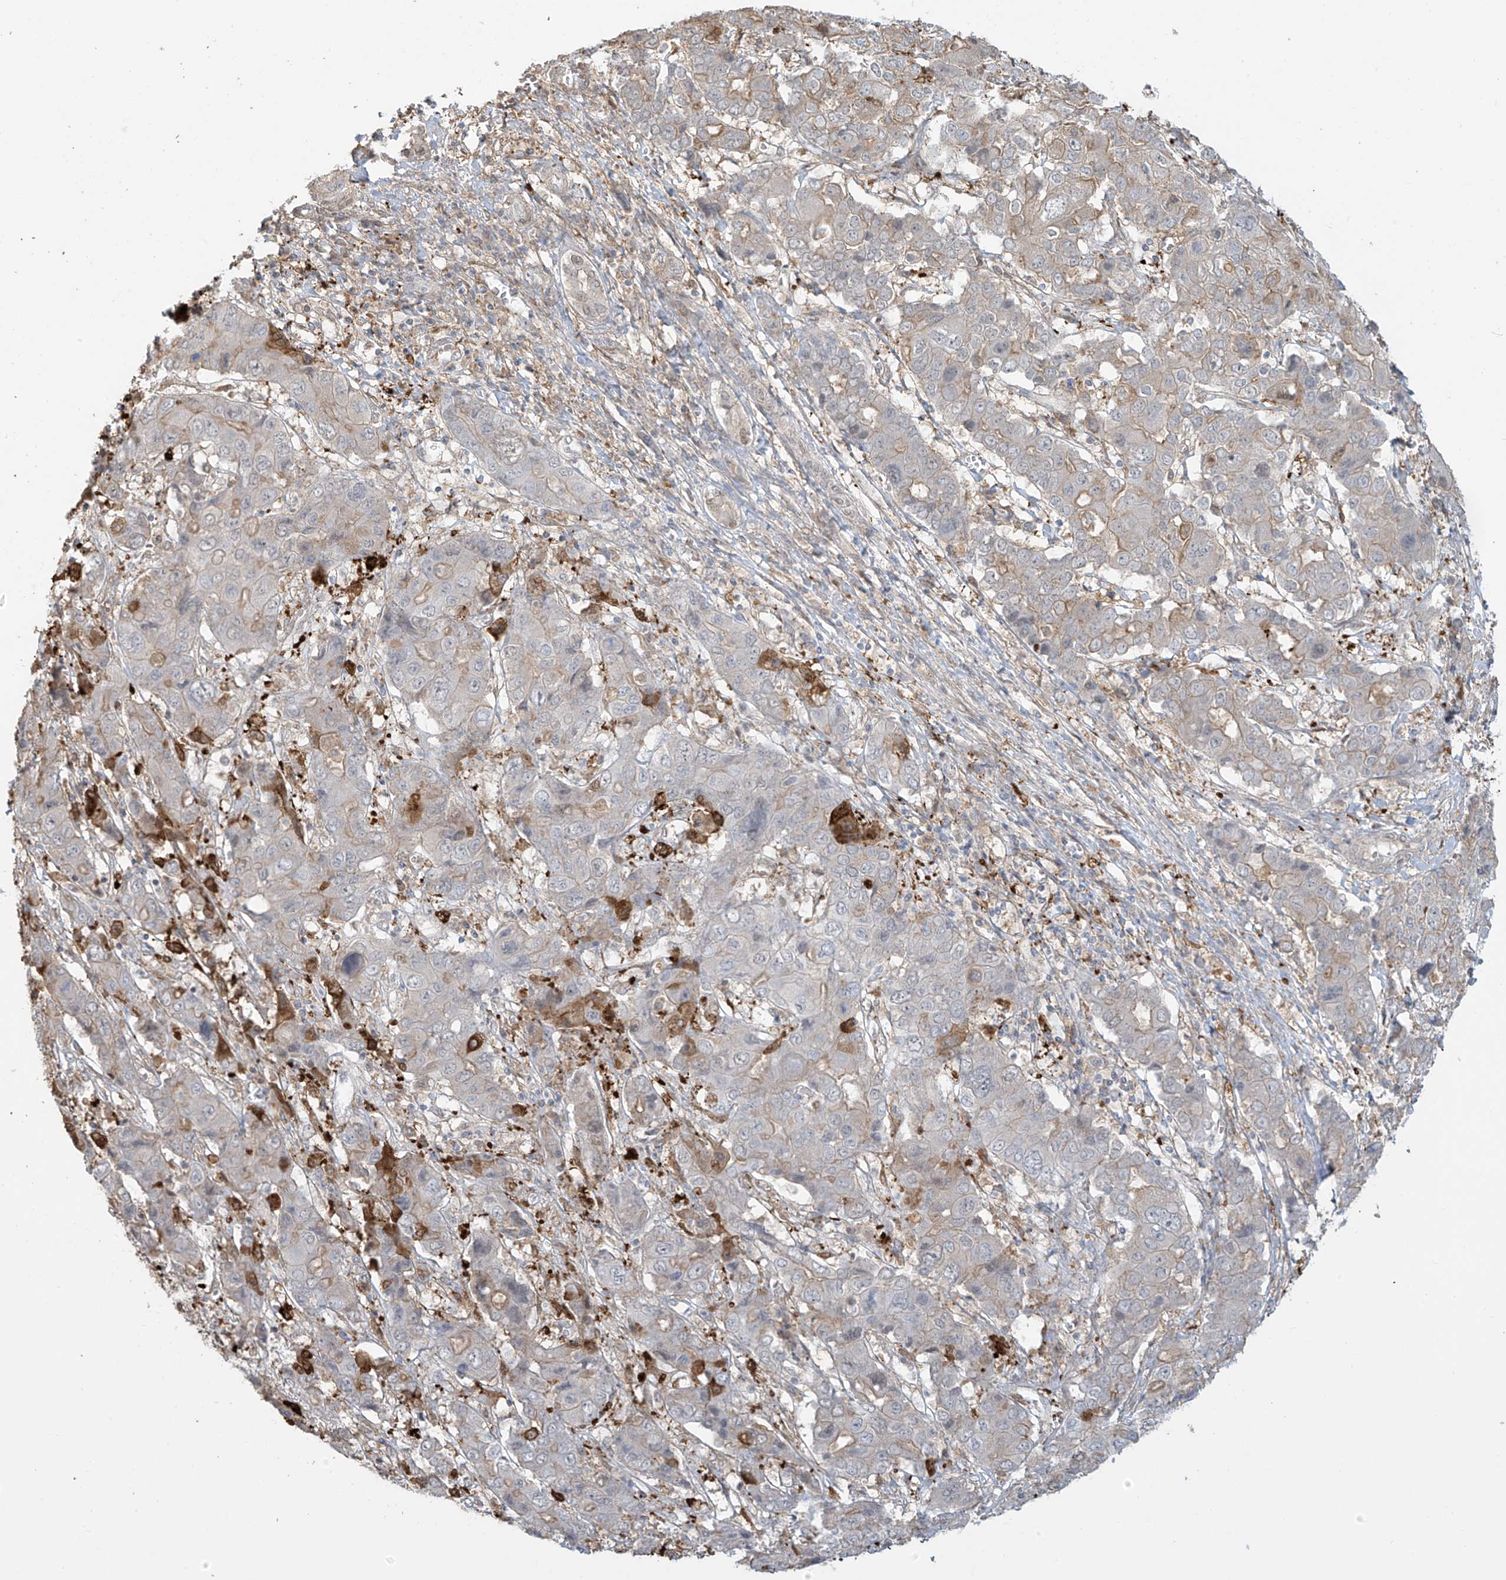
{"staining": {"intensity": "weak", "quantity": "<25%", "location": "cytoplasmic/membranous"}, "tissue": "liver cancer", "cell_type": "Tumor cells", "image_type": "cancer", "snomed": [{"axis": "morphology", "description": "Cholangiocarcinoma"}, {"axis": "topography", "description": "Liver"}], "caption": "Human liver cancer (cholangiocarcinoma) stained for a protein using immunohistochemistry (IHC) reveals no positivity in tumor cells.", "gene": "TAGAP", "patient": {"sex": "male", "age": 67}}